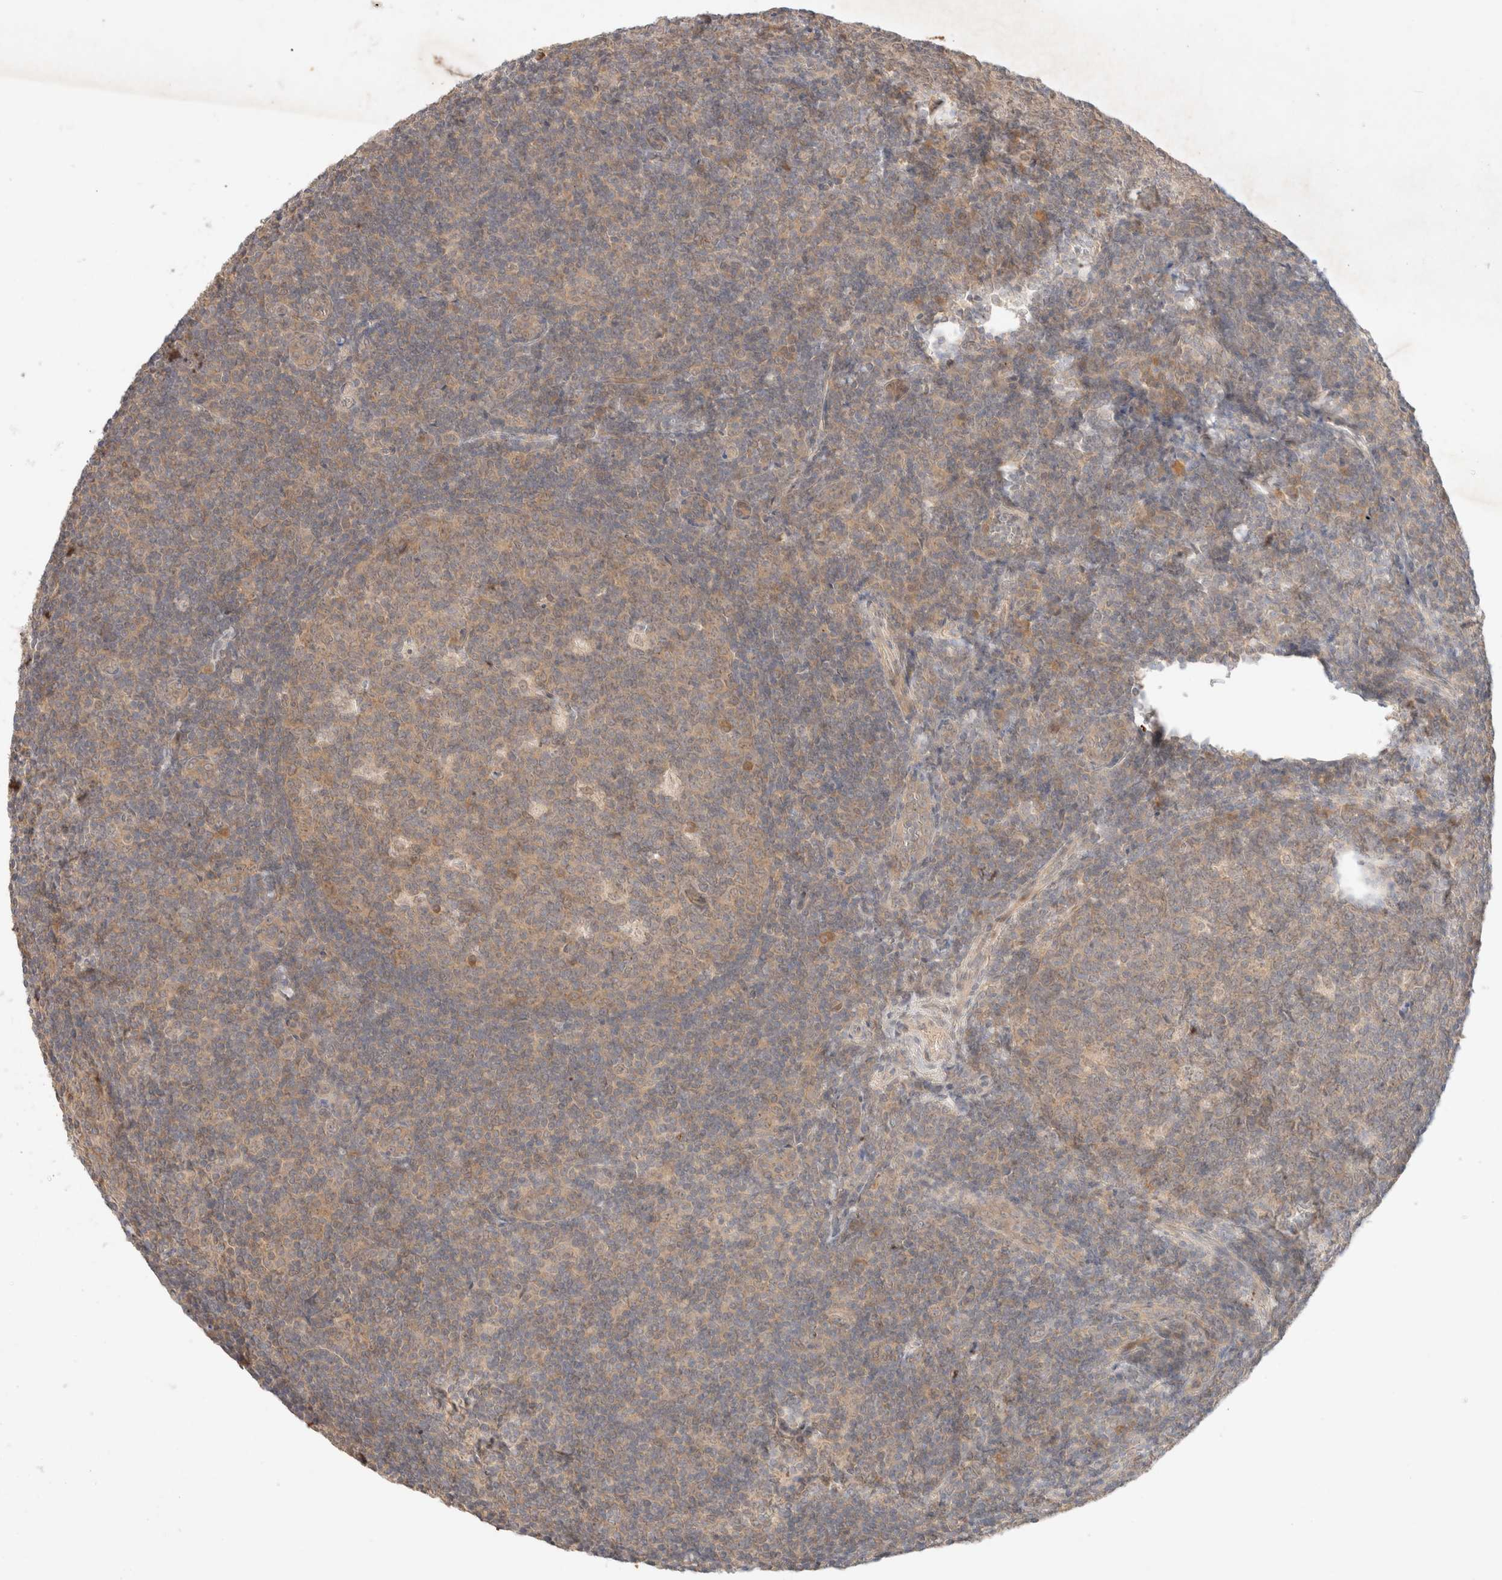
{"staining": {"intensity": "weak", "quantity": ">75%", "location": "cytoplasmic/membranous"}, "tissue": "tonsil", "cell_type": "Germinal center cells", "image_type": "normal", "snomed": [{"axis": "morphology", "description": "Normal tissue, NOS"}, {"axis": "topography", "description": "Tonsil"}], "caption": "This image exhibits immunohistochemistry staining of unremarkable human tonsil, with low weak cytoplasmic/membranous staining in about >75% of germinal center cells.", "gene": "SARM1", "patient": {"sex": "male", "age": 37}}